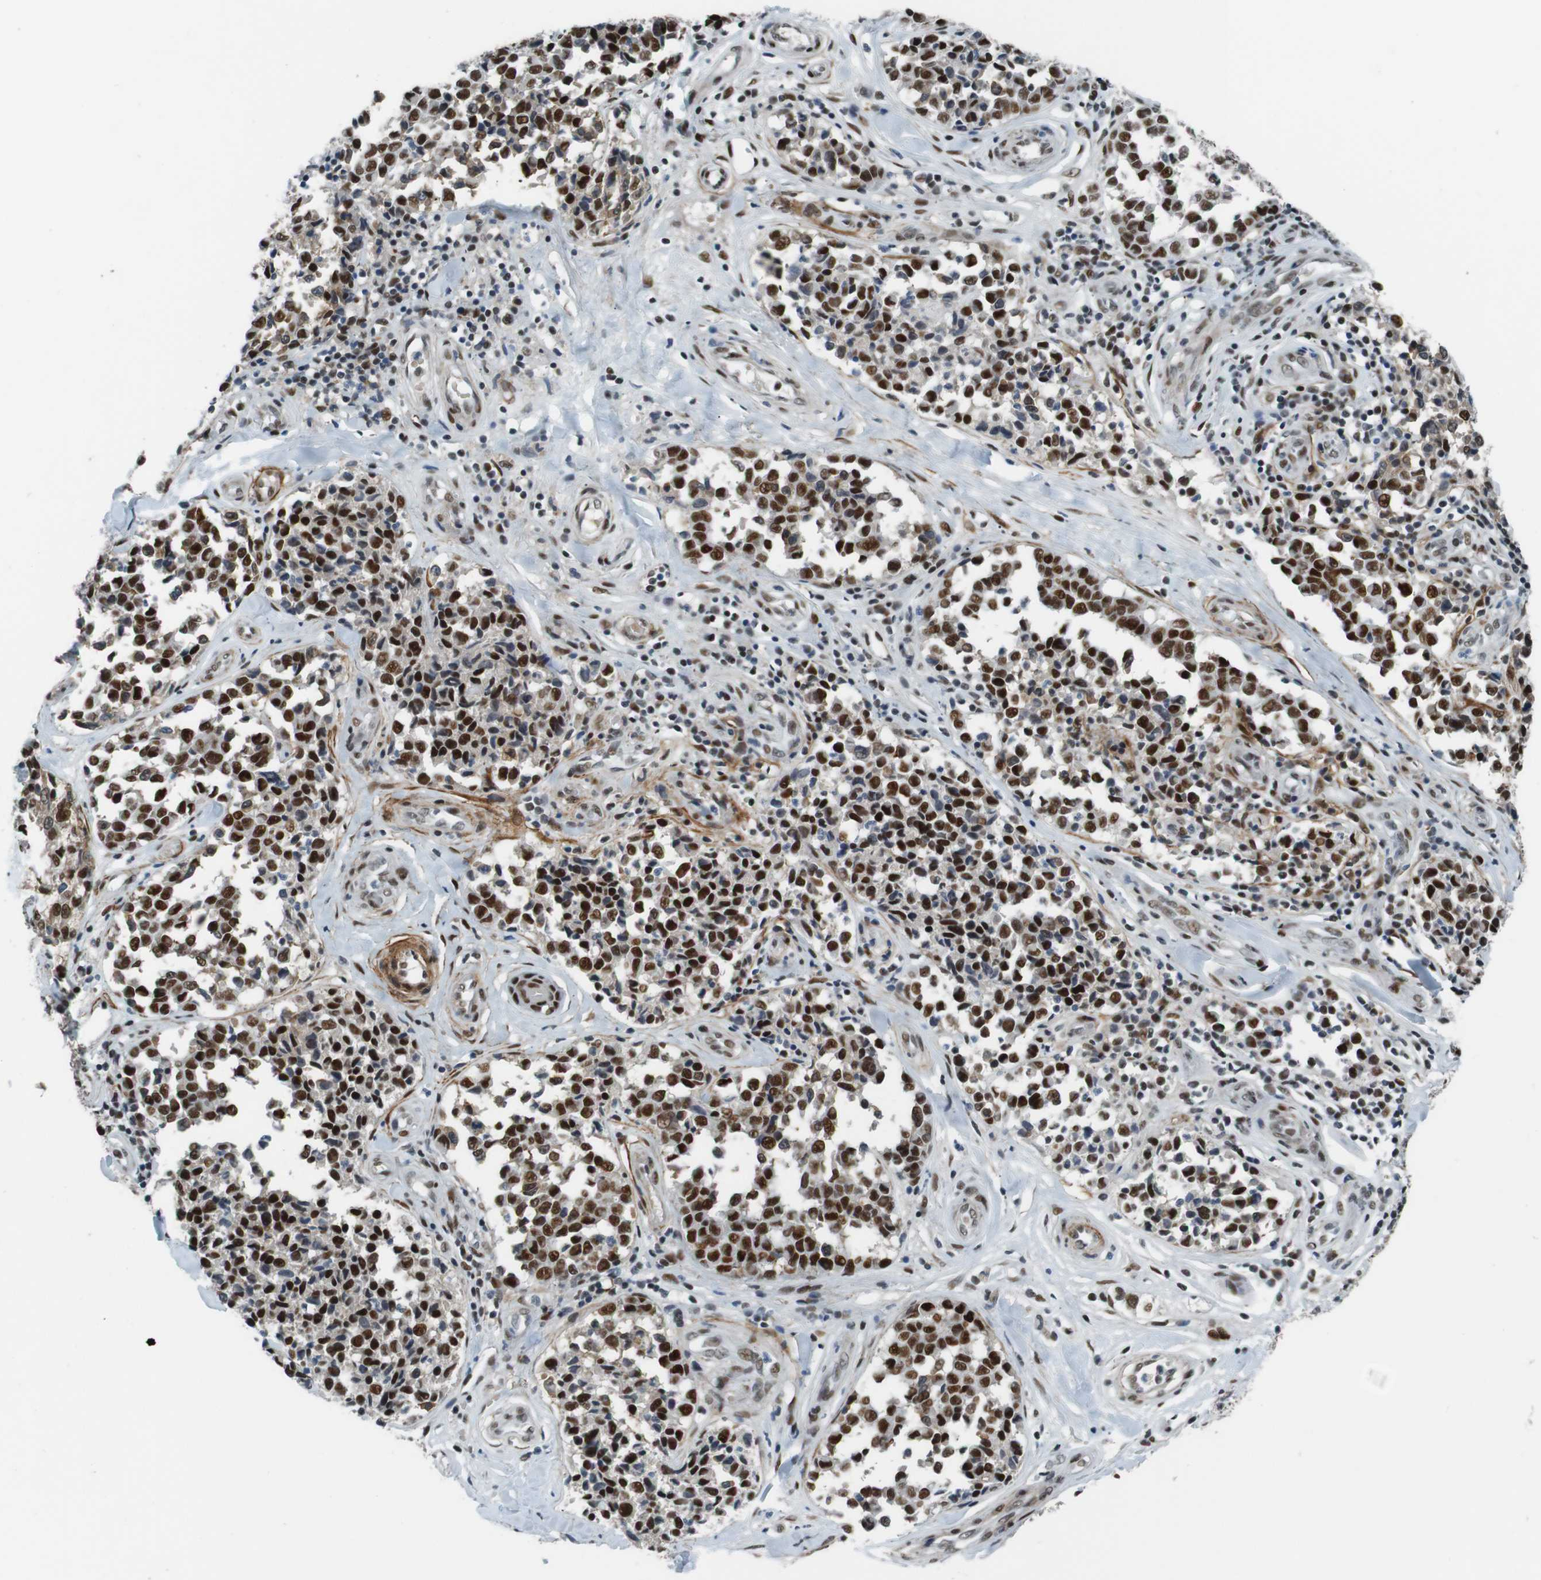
{"staining": {"intensity": "strong", "quantity": ">75%", "location": "nuclear"}, "tissue": "melanoma", "cell_type": "Tumor cells", "image_type": "cancer", "snomed": [{"axis": "morphology", "description": "Malignant melanoma, NOS"}, {"axis": "topography", "description": "Skin"}], "caption": "There is high levels of strong nuclear staining in tumor cells of malignant melanoma, as demonstrated by immunohistochemical staining (brown color).", "gene": "HEXIM1", "patient": {"sex": "female", "age": 64}}